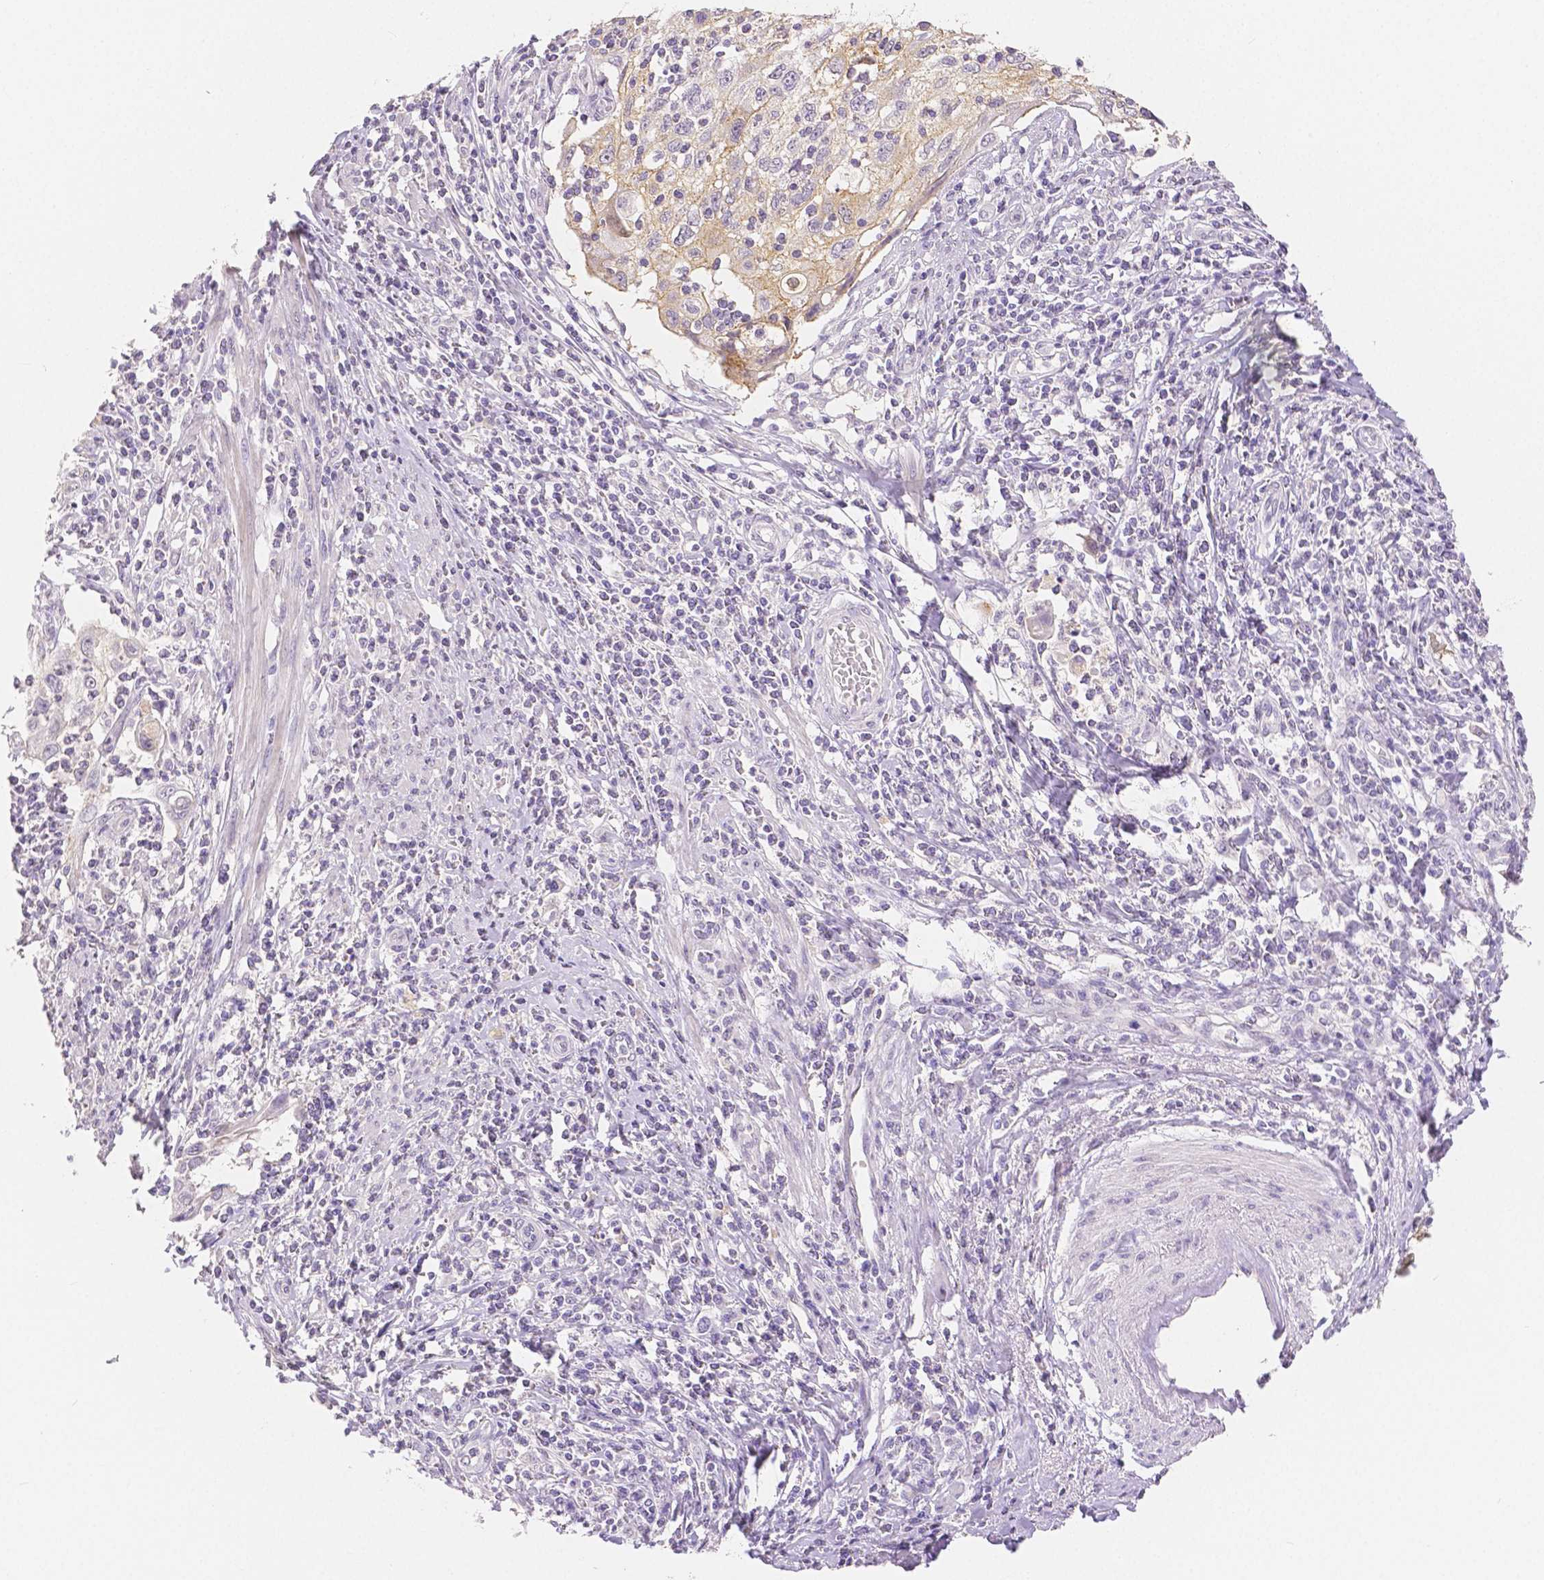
{"staining": {"intensity": "weak", "quantity": ">75%", "location": "cytoplasmic/membranous"}, "tissue": "cervical cancer", "cell_type": "Tumor cells", "image_type": "cancer", "snomed": [{"axis": "morphology", "description": "Squamous cell carcinoma, NOS"}, {"axis": "topography", "description": "Cervix"}], "caption": "Protein expression analysis of cervical cancer (squamous cell carcinoma) exhibits weak cytoplasmic/membranous positivity in approximately >75% of tumor cells. The protein of interest is shown in brown color, while the nuclei are stained blue.", "gene": "OCLN", "patient": {"sex": "female", "age": 70}}